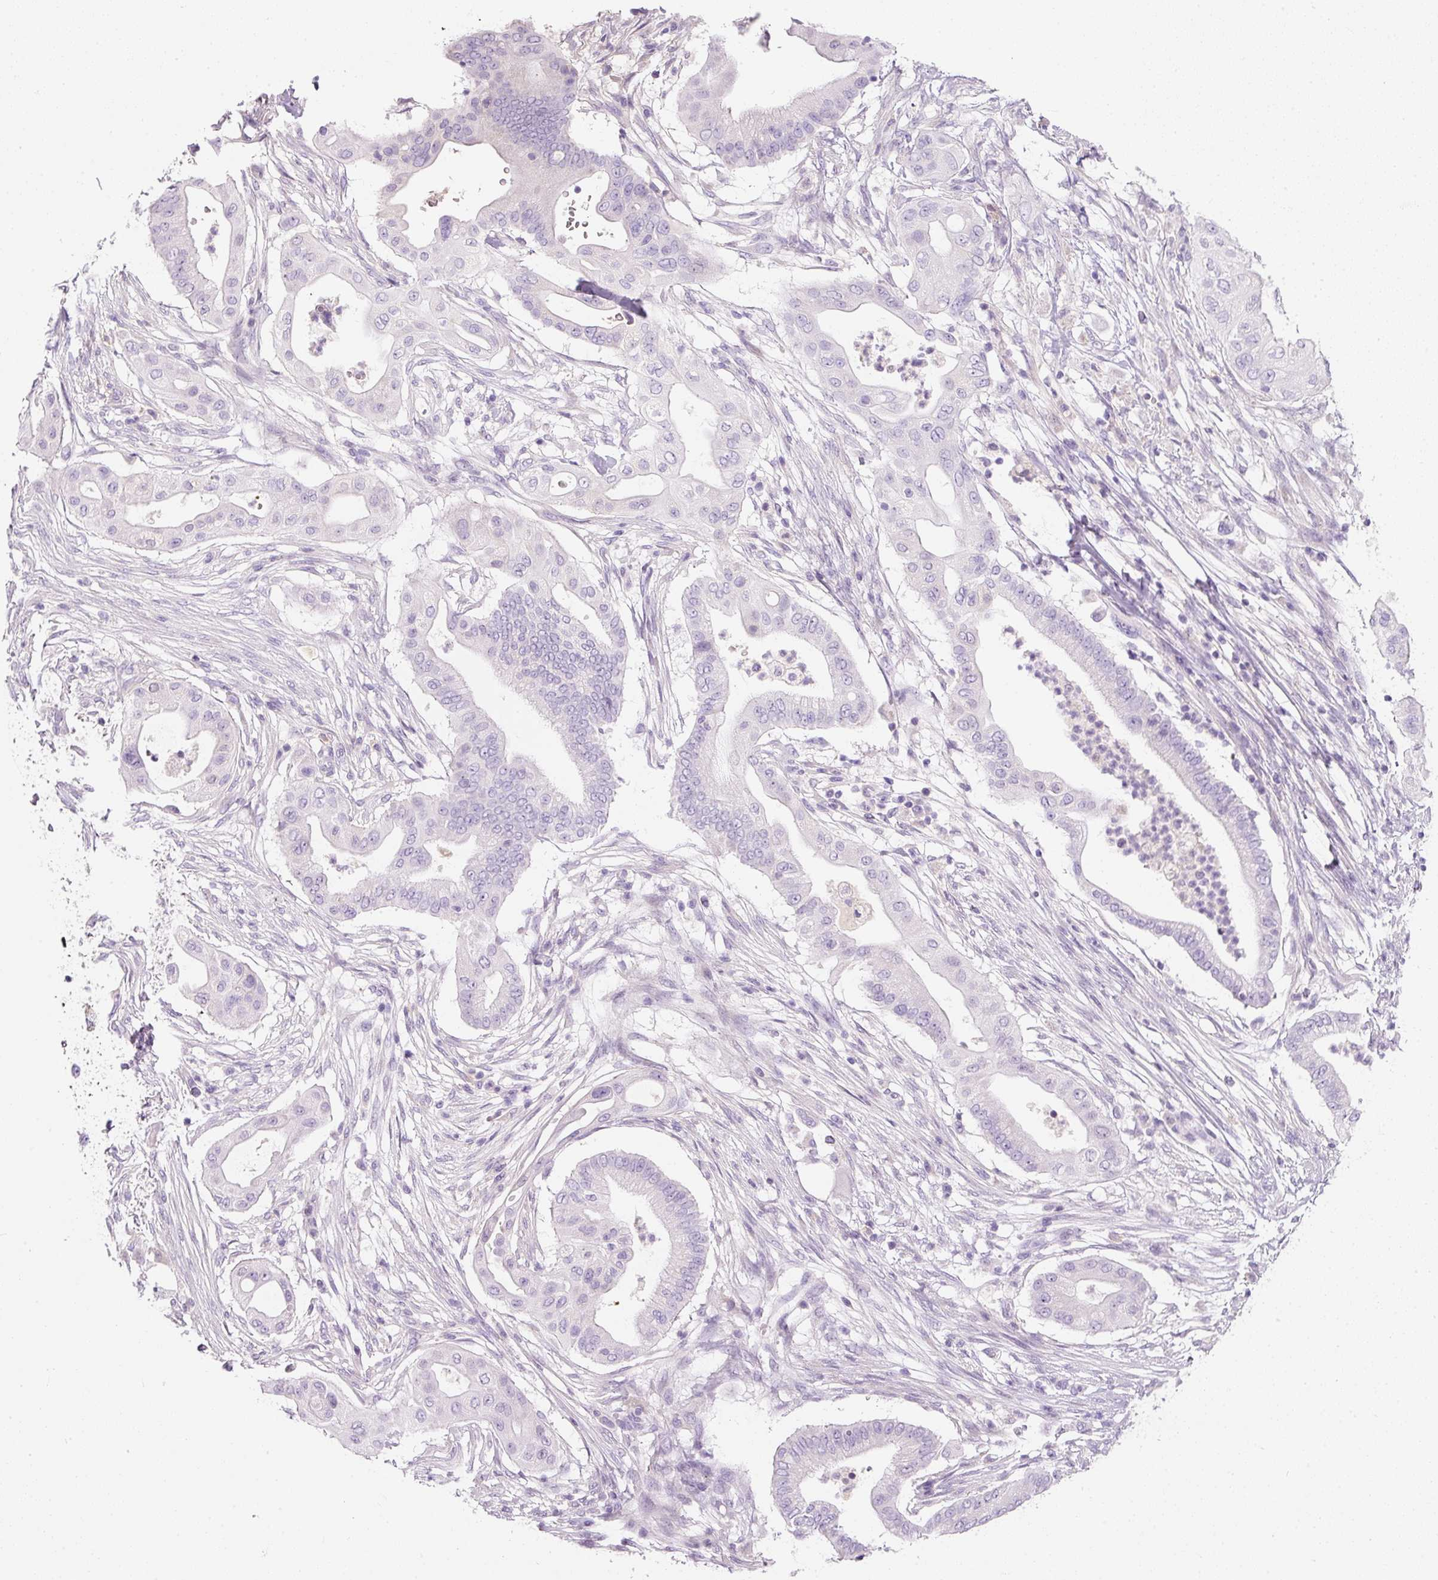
{"staining": {"intensity": "negative", "quantity": "none", "location": "none"}, "tissue": "pancreatic cancer", "cell_type": "Tumor cells", "image_type": "cancer", "snomed": [{"axis": "morphology", "description": "Adenocarcinoma, NOS"}, {"axis": "topography", "description": "Pancreas"}], "caption": "There is no significant staining in tumor cells of pancreatic cancer.", "gene": "DNM1", "patient": {"sex": "male", "age": 68}}